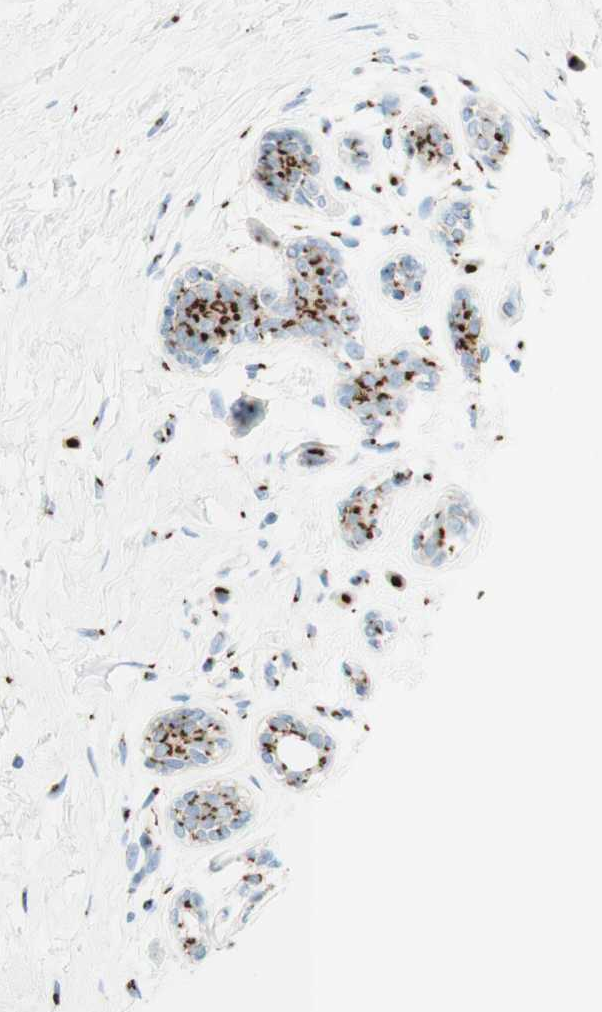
{"staining": {"intensity": "strong", "quantity": ">75%", "location": "cytoplasmic/membranous"}, "tissue": "breast cancer", "cell_type": "Tumor cells", "image_type": "cancer", "snomed": [{"axis": "morphology", "description": "Normal tissue, NOS"}, {"axis": "morphology", "description": "Duct carcinoma"}, {"axis": "topography", "description": "Breast"}], "caption": "IHC (DAB (3,3'-diaminobenzidine)) staining of breast cancer demonstrates strong cytoplasmic/membranous protein staining in about >75% of tumor cells. The staining is performed using DAB brown chromogen to label protein expression. The nuclei are counter-stained blue using hematoxylin.", "gene": "GOLGB1", "patient": {"sex": "female", "age": 39}}